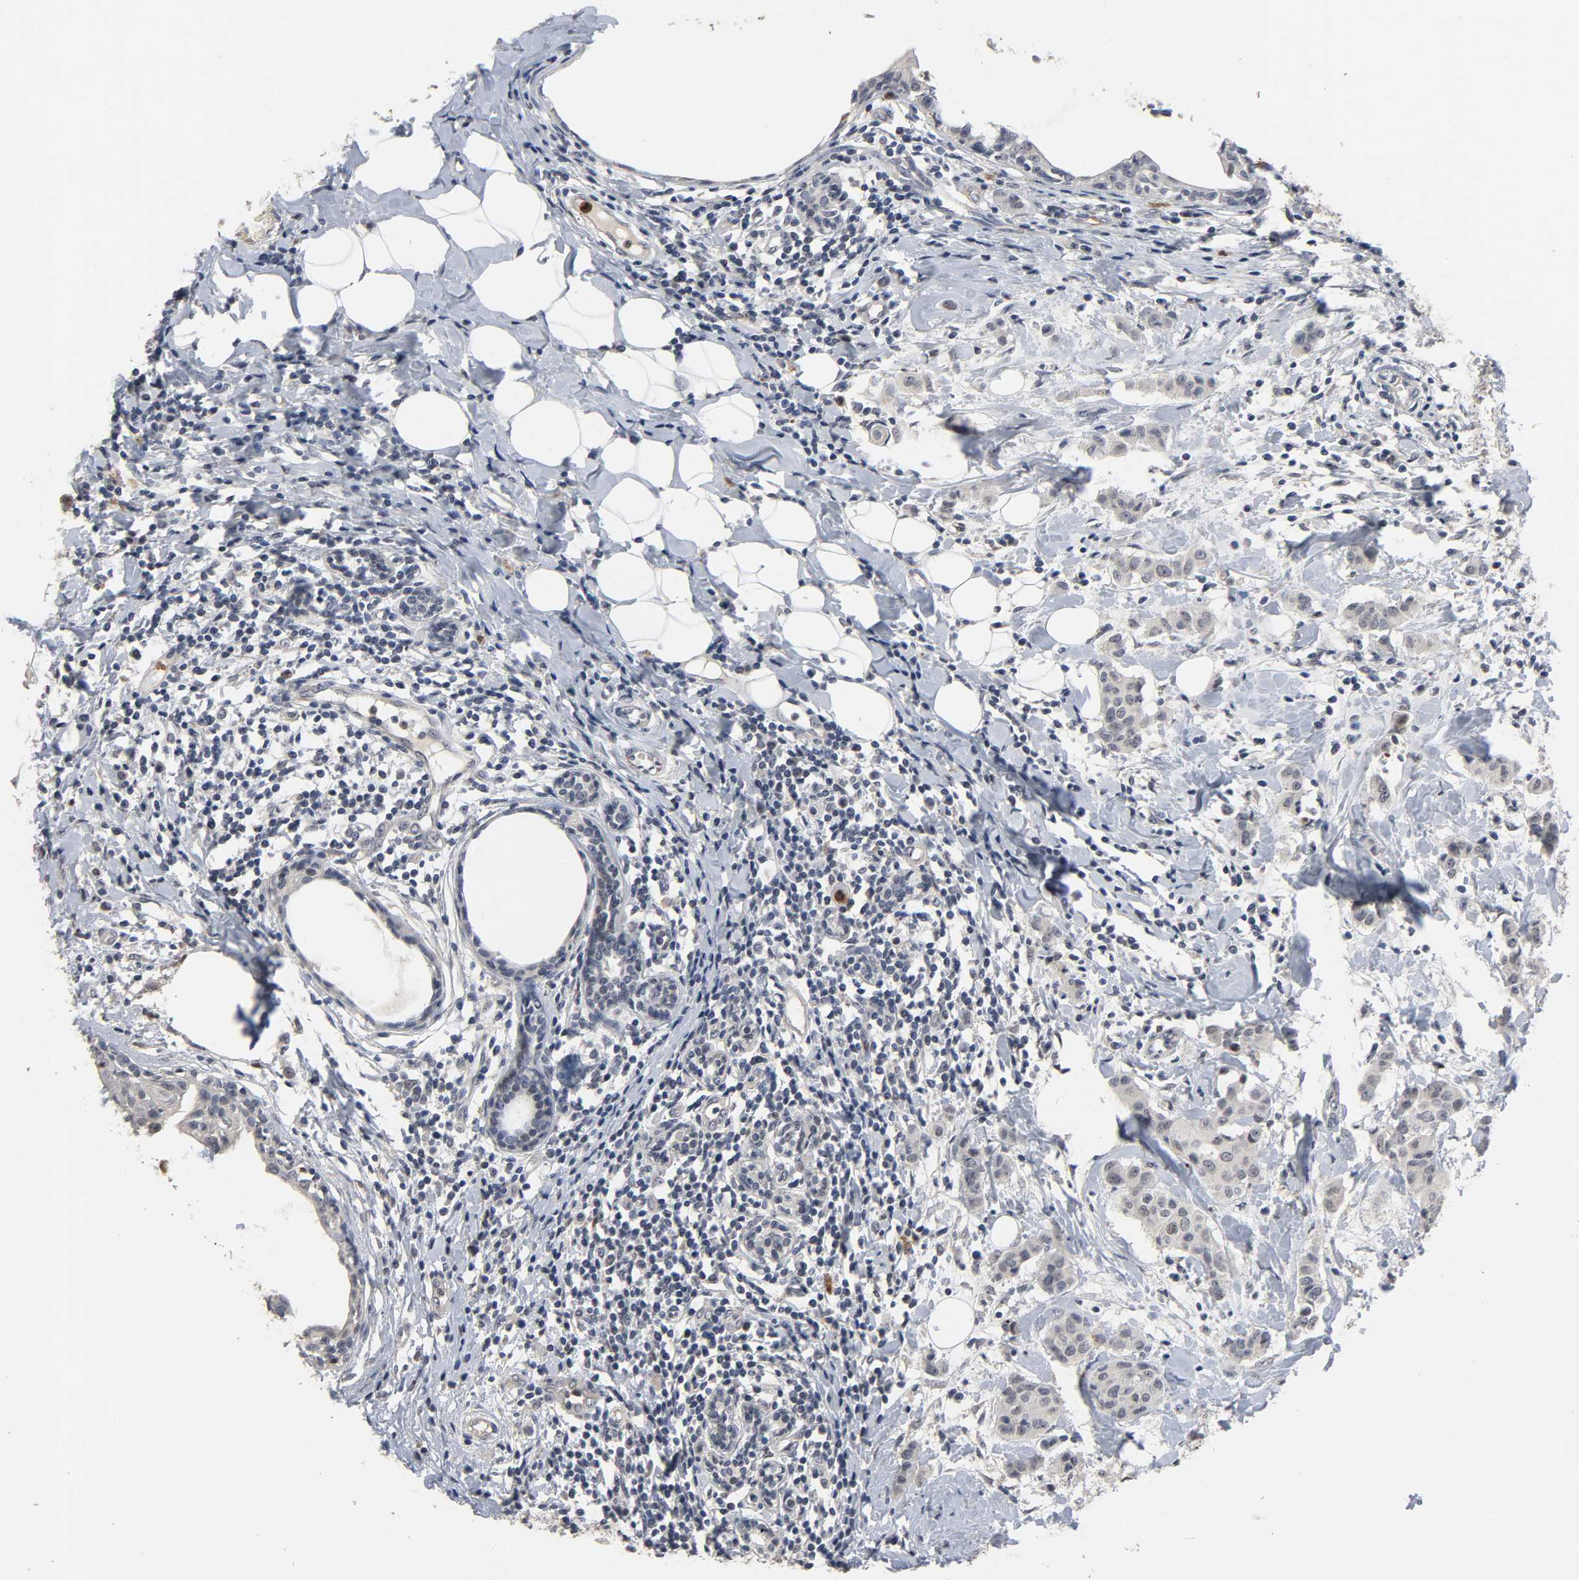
{"staining": {"intensity": "negative", "quantity": "none", "location": "none"}, "tissue": "breast cancer", "cell_type": "Tumor cells", "image_type": "cancer", "snomed": [{"axis": "morphology", "description": "Duct carcinoma"}, {"axis": "topography", "description": "Breast"}], "caption": "An IHC micrograph of infiltrating ductal carcinoma (breast) is shown. There is no staining in tumor cells of infiltrating ductal carcinoma (breast).", "gene": "RTL5", "patient": {"sex": "female", "age": 40}}